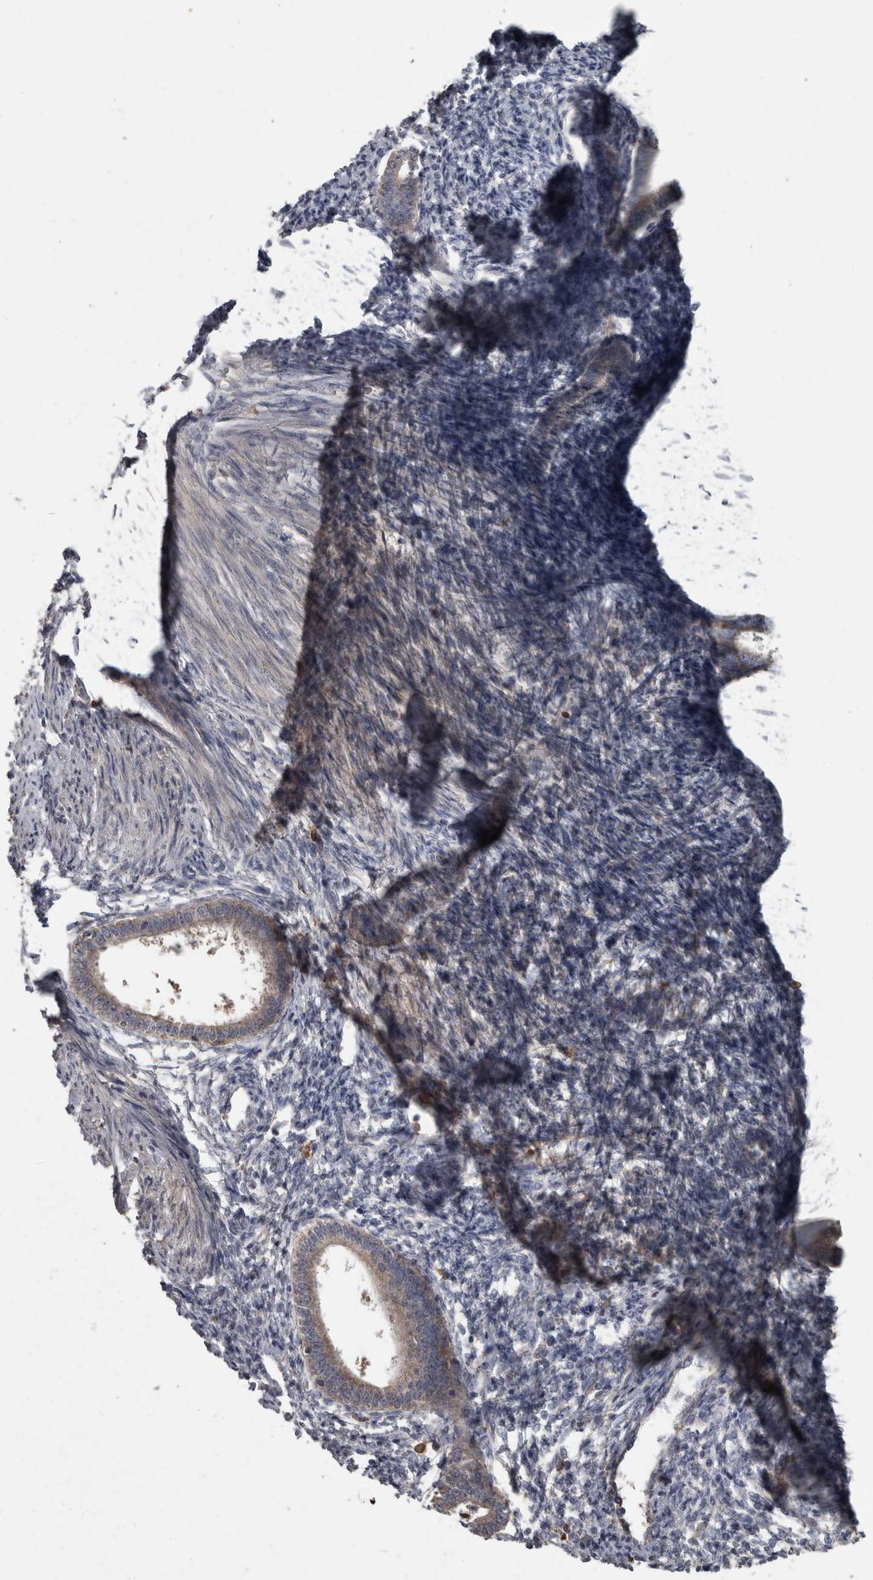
{"staining": {"intensity": "negative", "quantity": "none", "location": "none"}, "tissue": "endometrium", "cell_type": "Cells in endometrial stroma", "image_type": "normal", "snomed": [{"axis": "morphology", "description": "Normal tissue, NOS"}, {"axis": "topography", "description": "Endometrium"}], "caption": "A photomicrograph of endometrium stained for a protein demonstrates no brown staining in cells in endometrial stroma.", "gene": "PPP1R3C", "patient": {"sex": "female", "age": 56}}